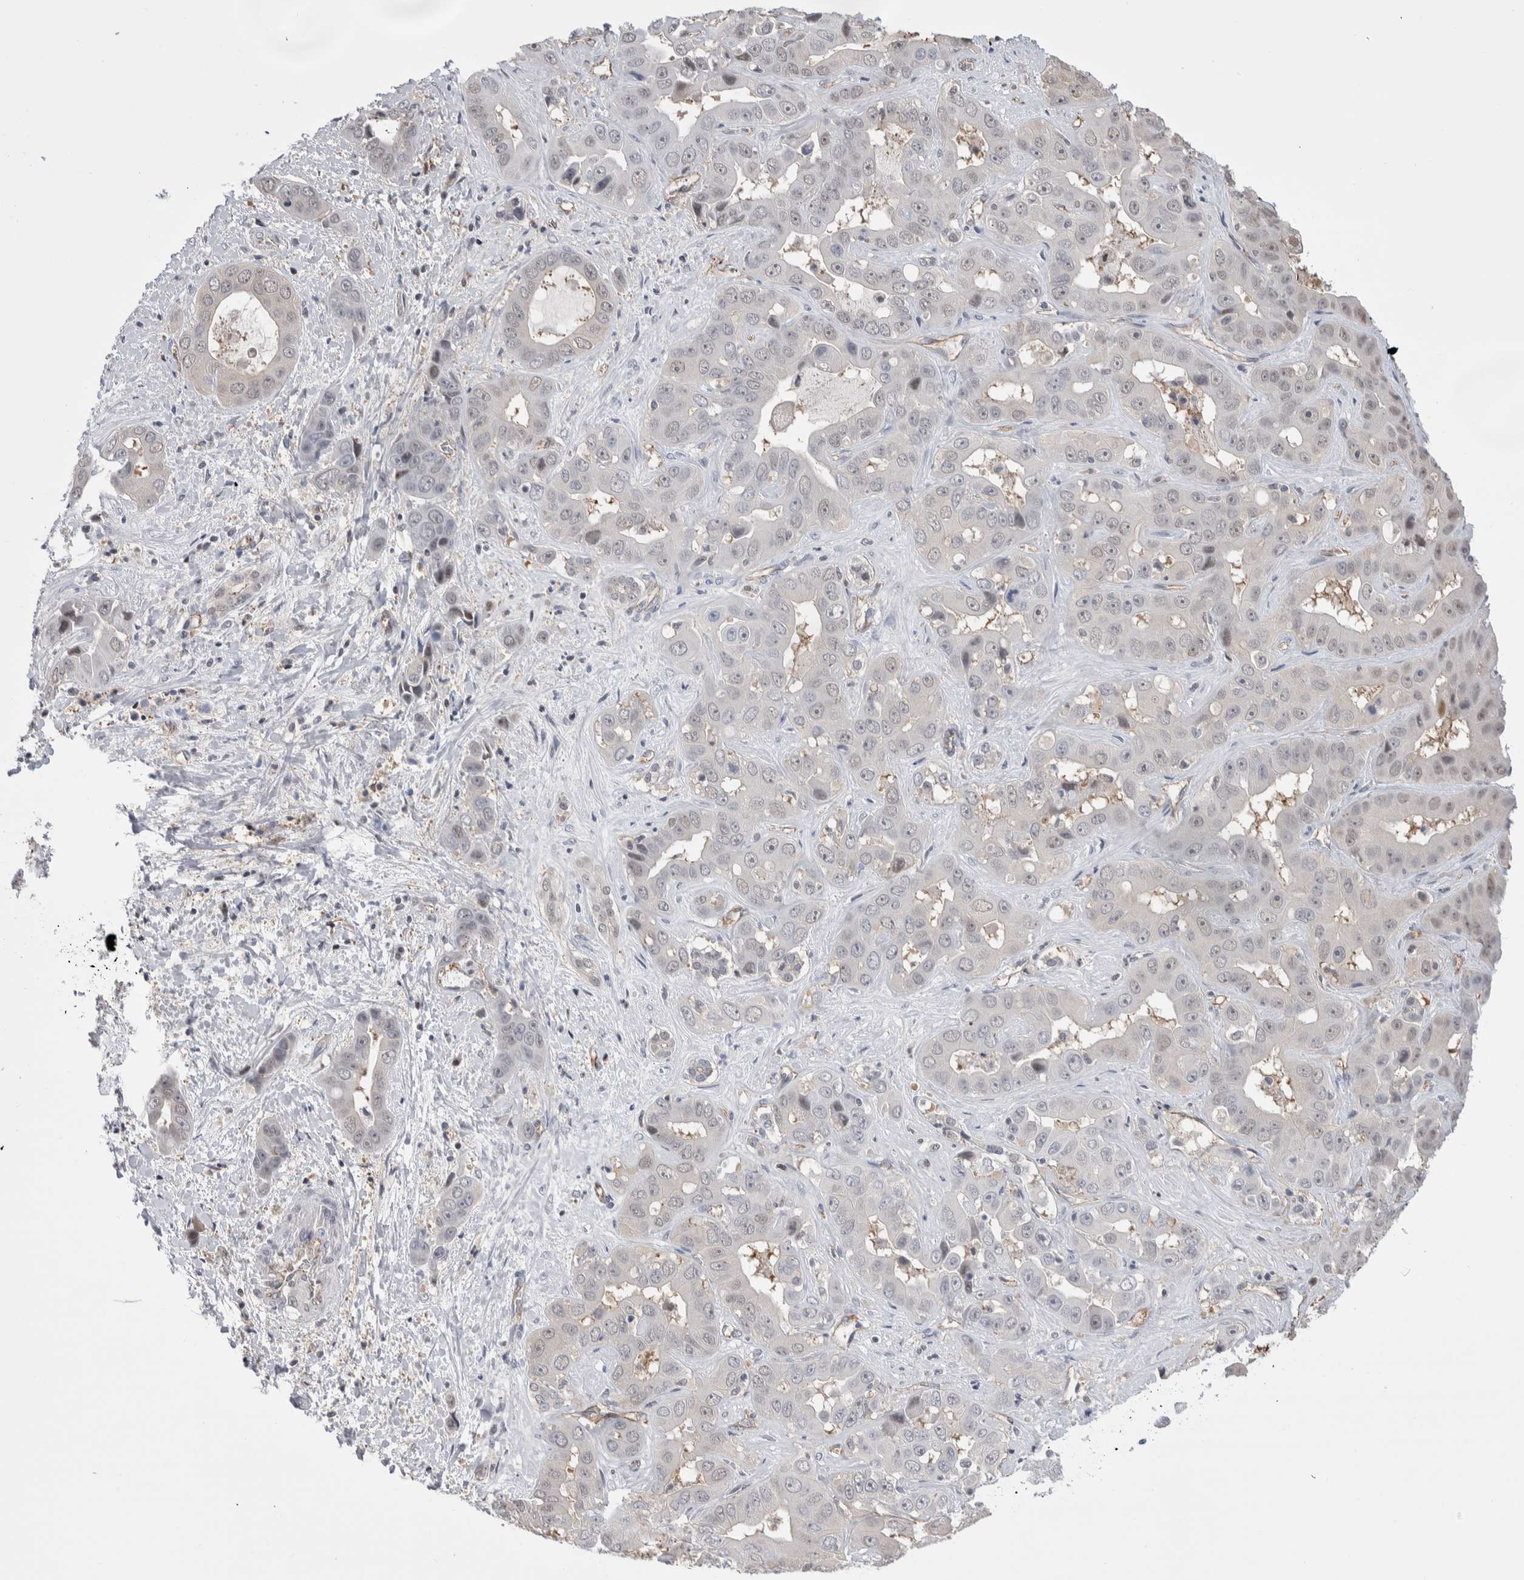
{"staining": {"intensity": "negative", "quantity": "none", "location": "none"}, "tissue": "liver cancer", "cell_type": "Tumor cells", "image_type": "cancer", "snomed": [{"axis": "morphology", "description": "Cholangiocarcinoma"}, {"axis": "topography", "description": "Liver"}], "caption": "The image shows no staining of tumor cells in cholangiocarcinoma (liver). (DAB (3,3'-diaminobenzidine) IHC, high magnification).", "gene": "ZBTB49", "patient": {"sex": "female", "age": 52}}